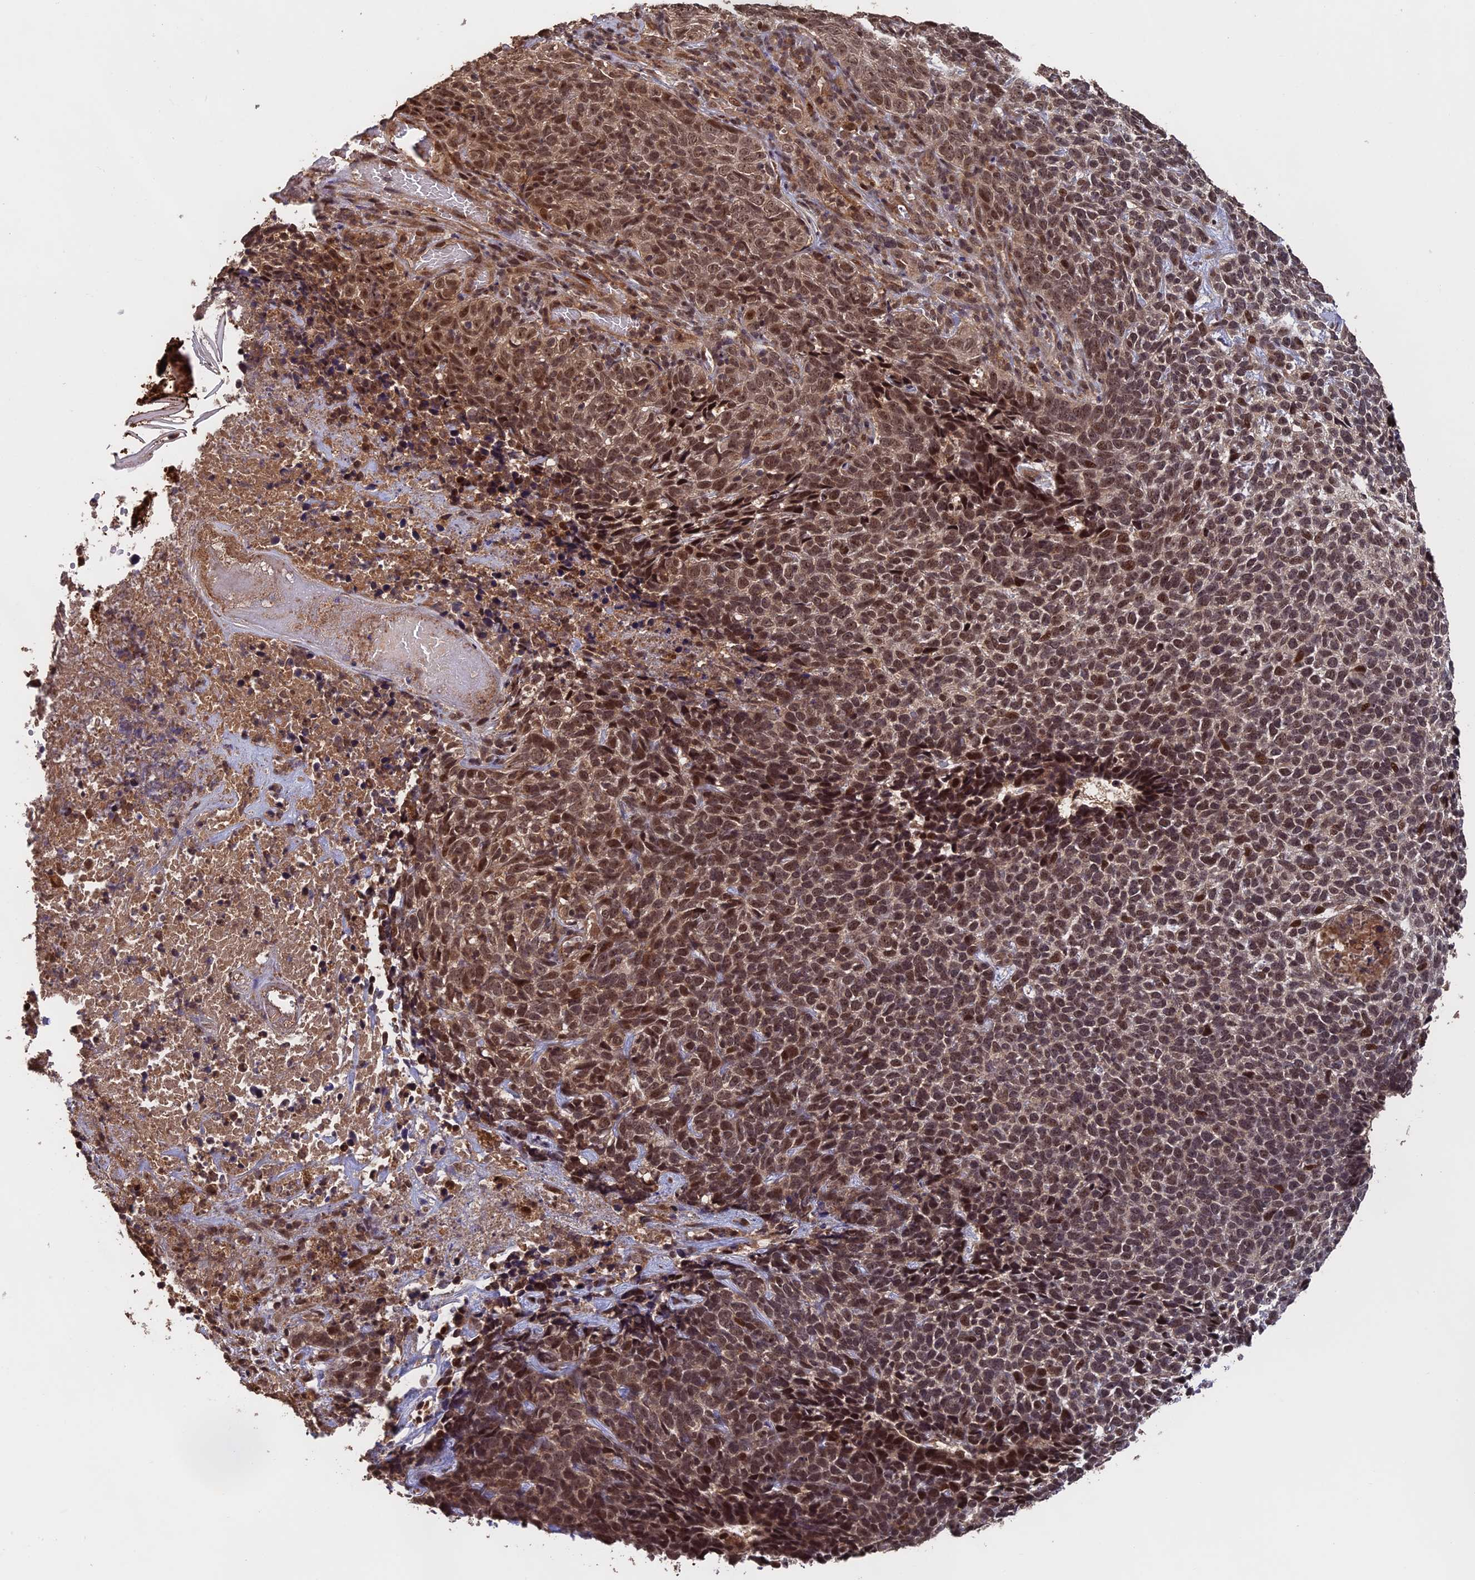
{"staining": {"intensity": "moderate", "quantity": ">75%", "location": "nuclear"}, "tissue": "skin cancer", "cell_type": "Tumor cells", "image_type": "cancer", "snomed": [{"axis": "morphology", "description": "Basal cell carcinoma"}, {"axis": "topography", "description": "Skin"}], "caption": "Human basal cell carcinoma (skin) stained with a brown dye shows moderate nuclear positive expression in approximately >75% of tumor cells.", "gene": "OSBPL1A", "patient": {"sex": "female", "age": 84}}